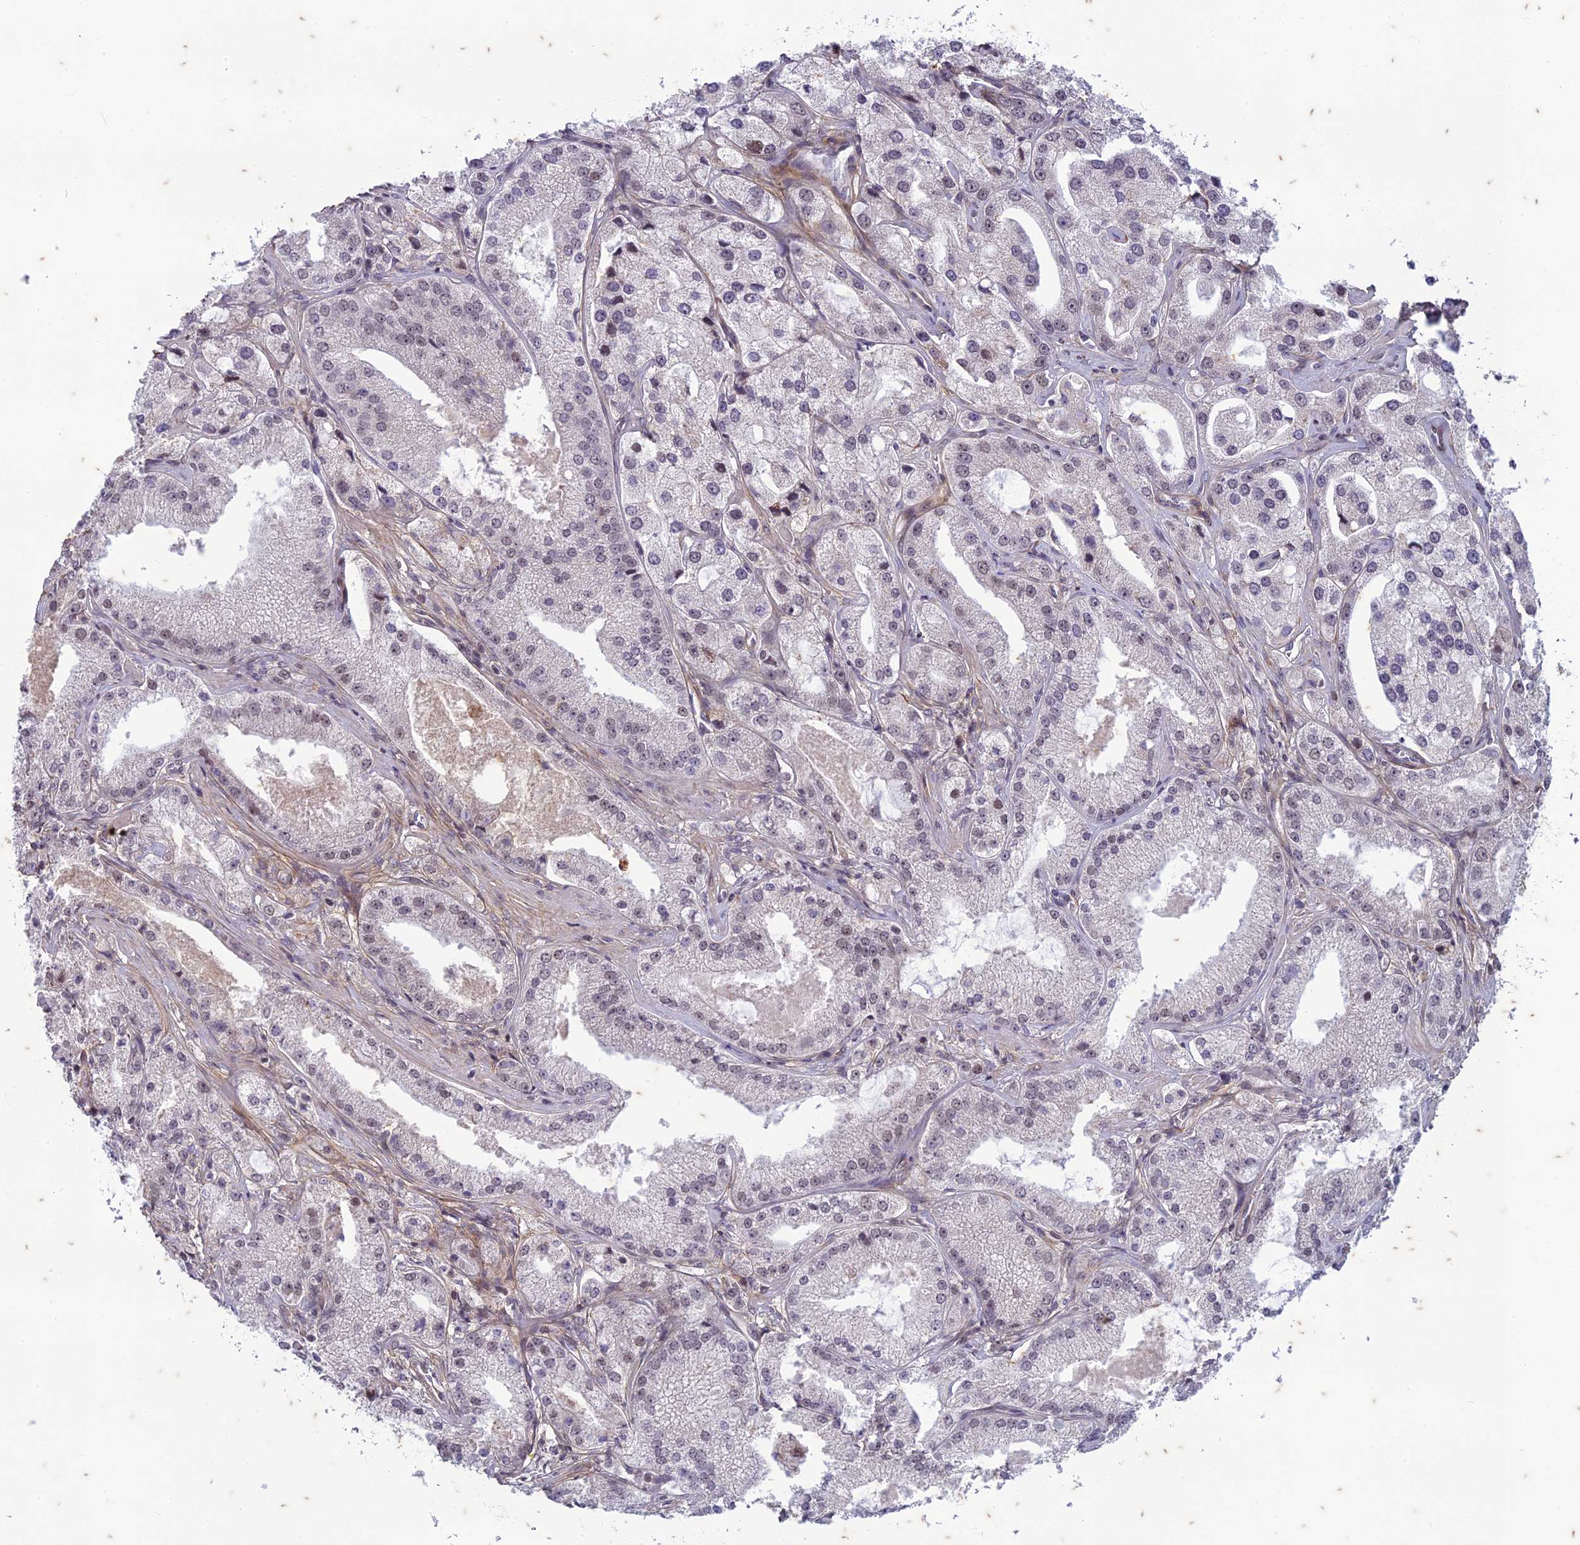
{"staining": {"intensity": "weak", "quantity": "25%-75%", "location": "nuclear"}, "tissue": "prostate cancer", "cell_type": "Tumor cells", "image_type": "cancer", "snomed": [{"axis": "morphology", "description": "Adenocarcinoma, Low grade"}, {"axis": "topography", "description": "Prostate"}], "caption": "High-magnification brightfield microscopy of prostate cancer (low-grade adenocarcinoma) stained with DAB (brown) and counterstained with hematoxylin (blue). tumor cells exhibit weak nuclear expression is appreciated in approximately25%-75% of cells. (Brightfield microscopy of DAB IHC at high magnification).", "gene": "PABPN1L", "patient": {"sex": "male", "age": 69}}